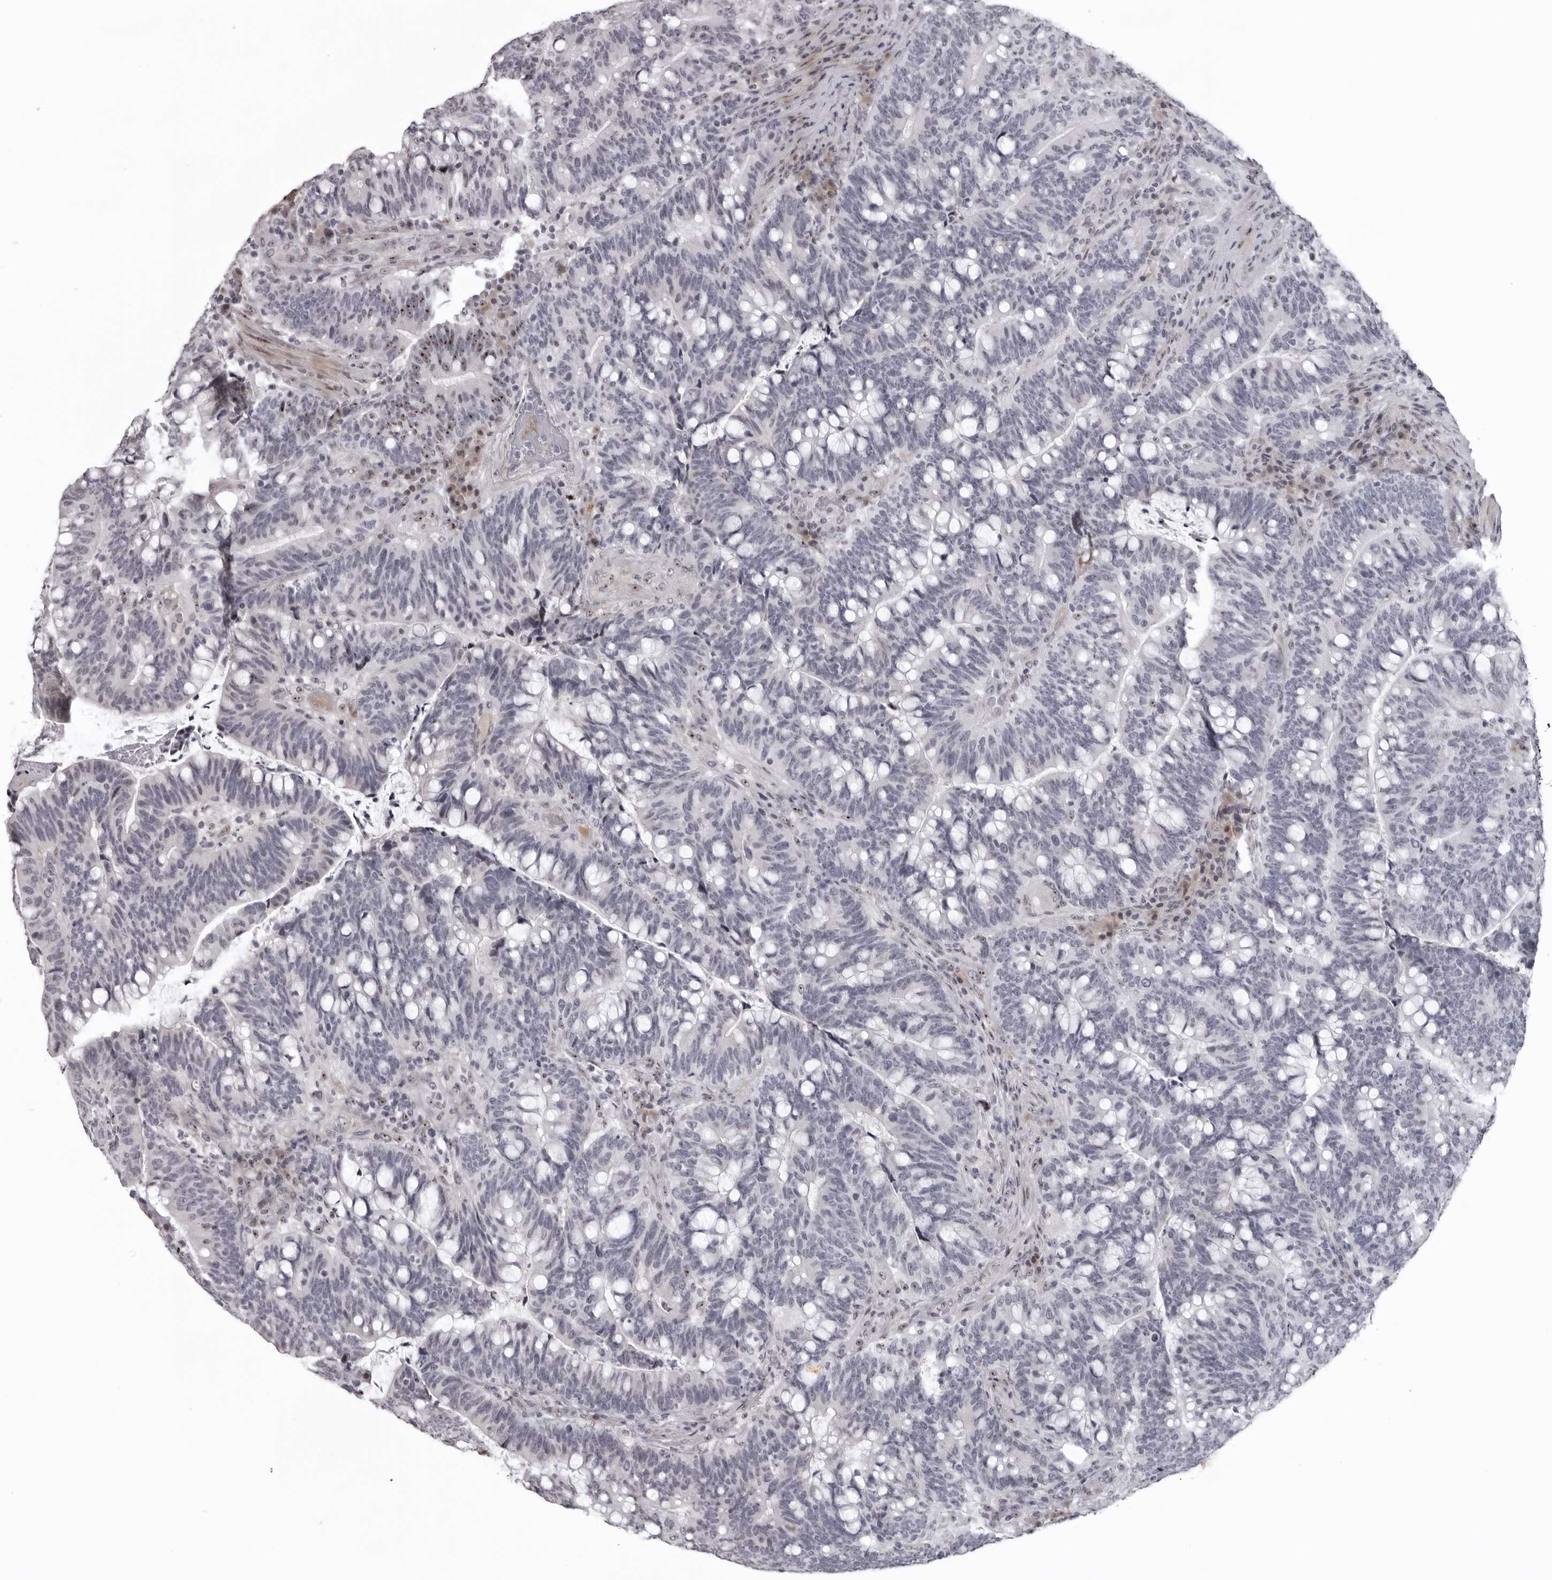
{"staining": {"intensity": "moderate", "quantity": "<25%", "location": "nuclear"}, "tissue": "colorectal cancer", "cell_type": "Tumor cells", "image_type": "cancer", "snomed": [{"axis": "morphology", "description": "Adenocarcinoma, NOS"}, {"axis": "topography", "description": "Colon"}], "caption": "Tumor cells show moderate nuclear expression in approximately <25% of cells in adenocarcinoma (colorectal). (IHC, brightfield microscopy, high magnification).", "gene": "HELZ", "patient": {"sex": "female", "age": 66}}